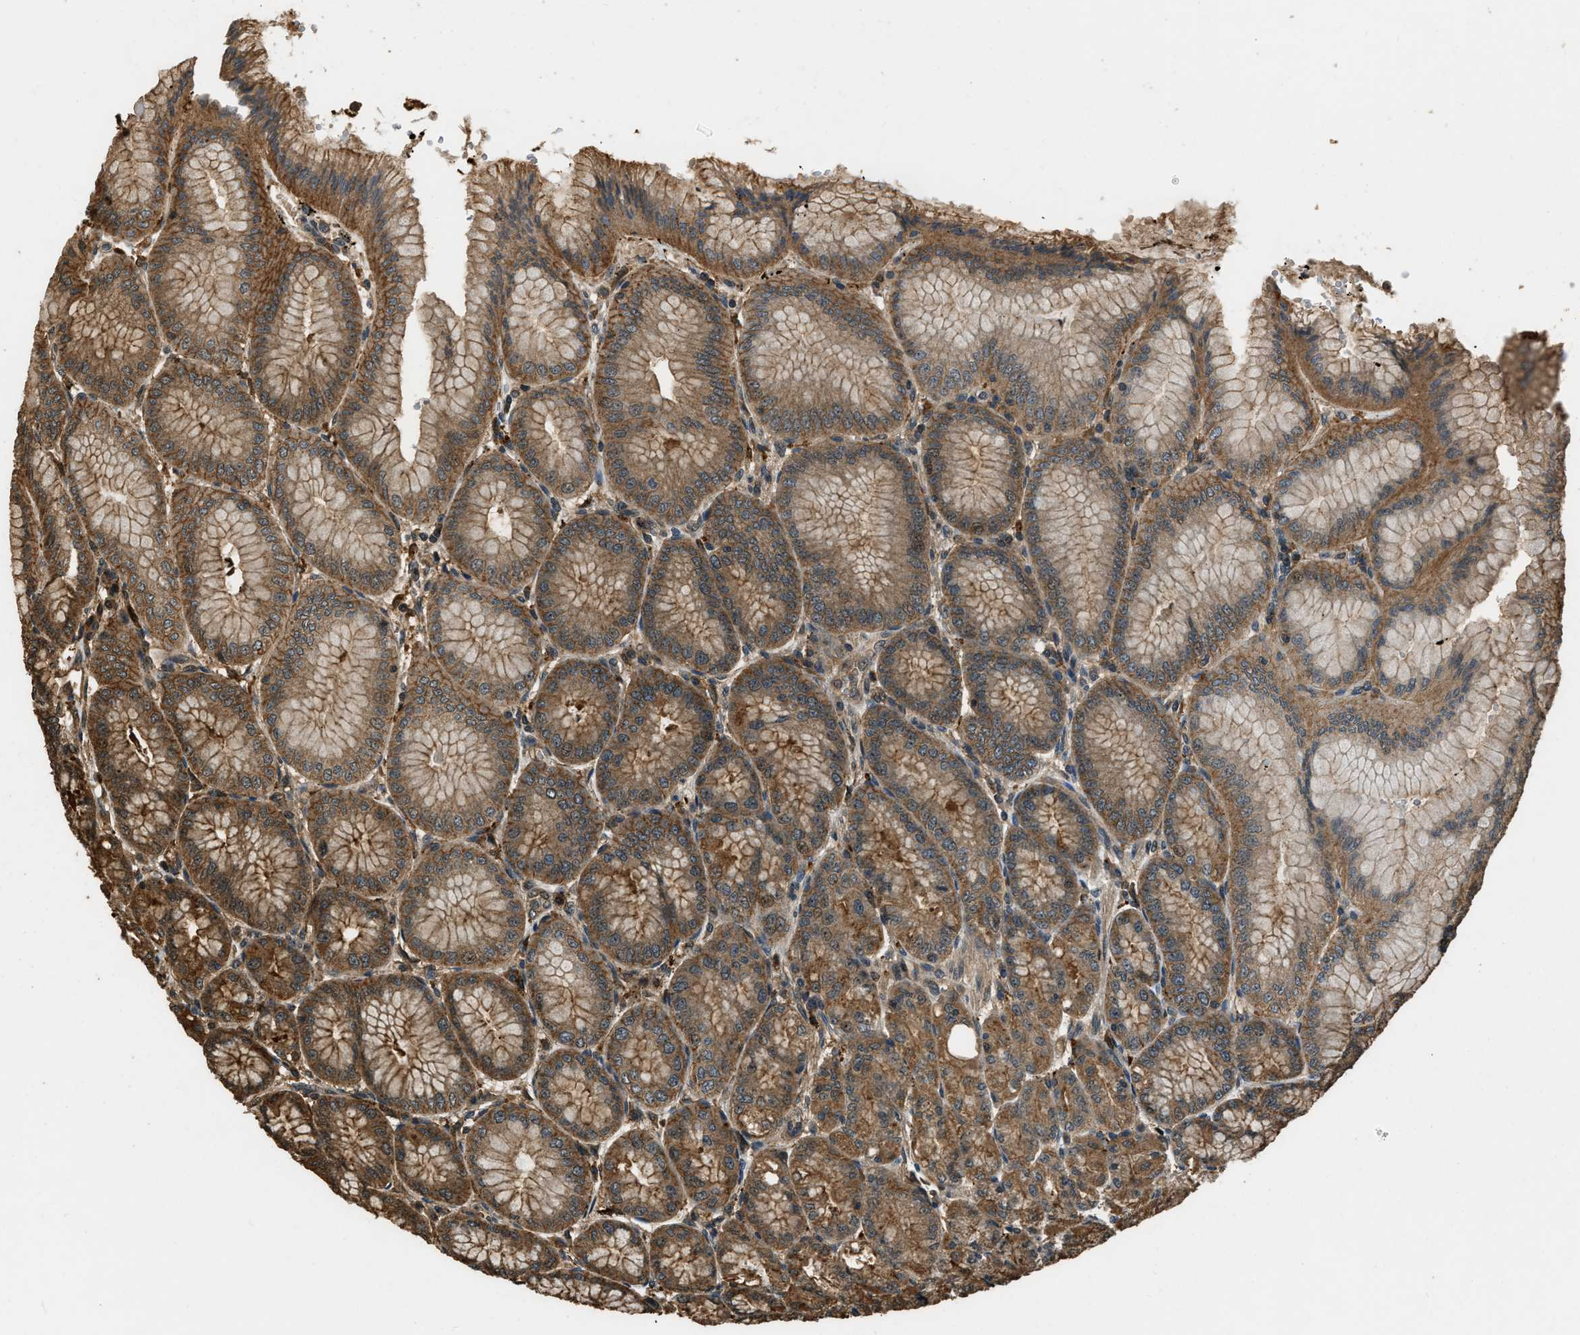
{"staining": {"intensity": "moderate", "quantity": ">75%", "location": "cytoplasmic/membranous,nuclear"}, "tissue": "stomach", "cell_type": "Glandular cells", "image_type": "normal", "snomed": [{"axis": "morphology", "description": "Normal tissue, NOS"}, {"axis": "topography", "description": "Stomach, lower"}], "caption": "Glandular cells display medium levels of moderate cytoplasmic/membranous,nuclear staining in approximately >75% of cells in unremarkable stomach. The staining was performed using DAB (3,3'-diaminobenzidine) to visualize the protein expression in brown, while the nuclei were stained in blue with hematoxylin (Magnification: 20x).", "gene": "RAP2A", "patient": {"sex": "male", "age": 71}}